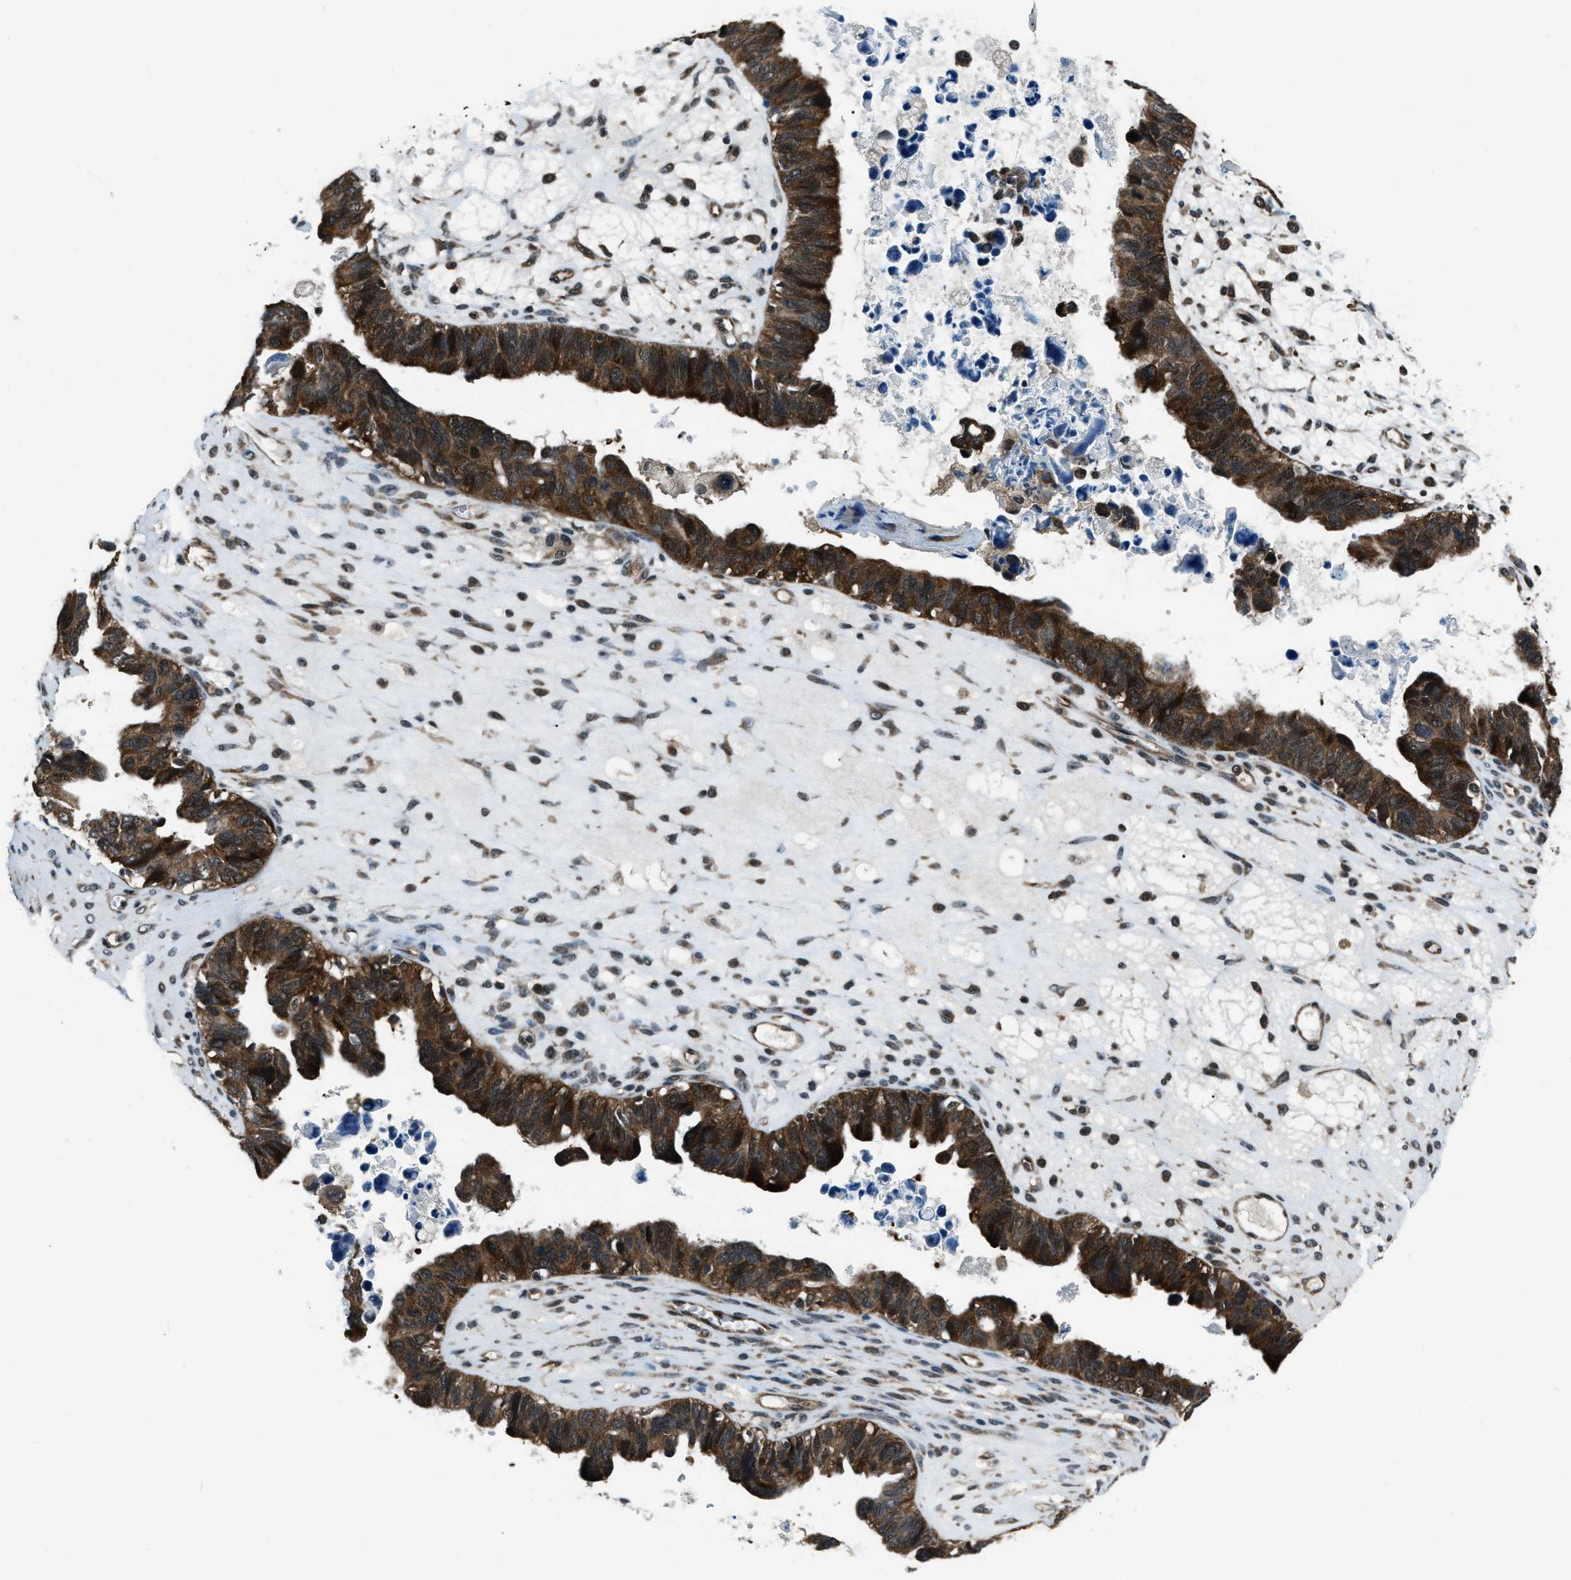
{"staining": {"intensity": "strong", "quantity": ">75%", "location": "cytoplasmic/membranous,nuclear"}, "tissue": "ovarian cancer", "cell_type": "Tumor cells", "image_type": "cancer", "snomed": [{"axis": "morphology", "description": "Cystadenocarcinoma, serous, NOS"}, {"axis": "topography", "description": "Ovary"}], "caption": "Immunohistochemical staining of human ovarian serous cystadenocarcinoma shows strong cytoplasmic/membranous and nuclear protein expression in approximately >75% of tumor cells. The staining was performed using DAB, with brown indicating positive protein expression. Nuclei are stained blue with hematoxylin.", "gene": "NUDCD3", "patient": {"sex": "female", "age": 79}}